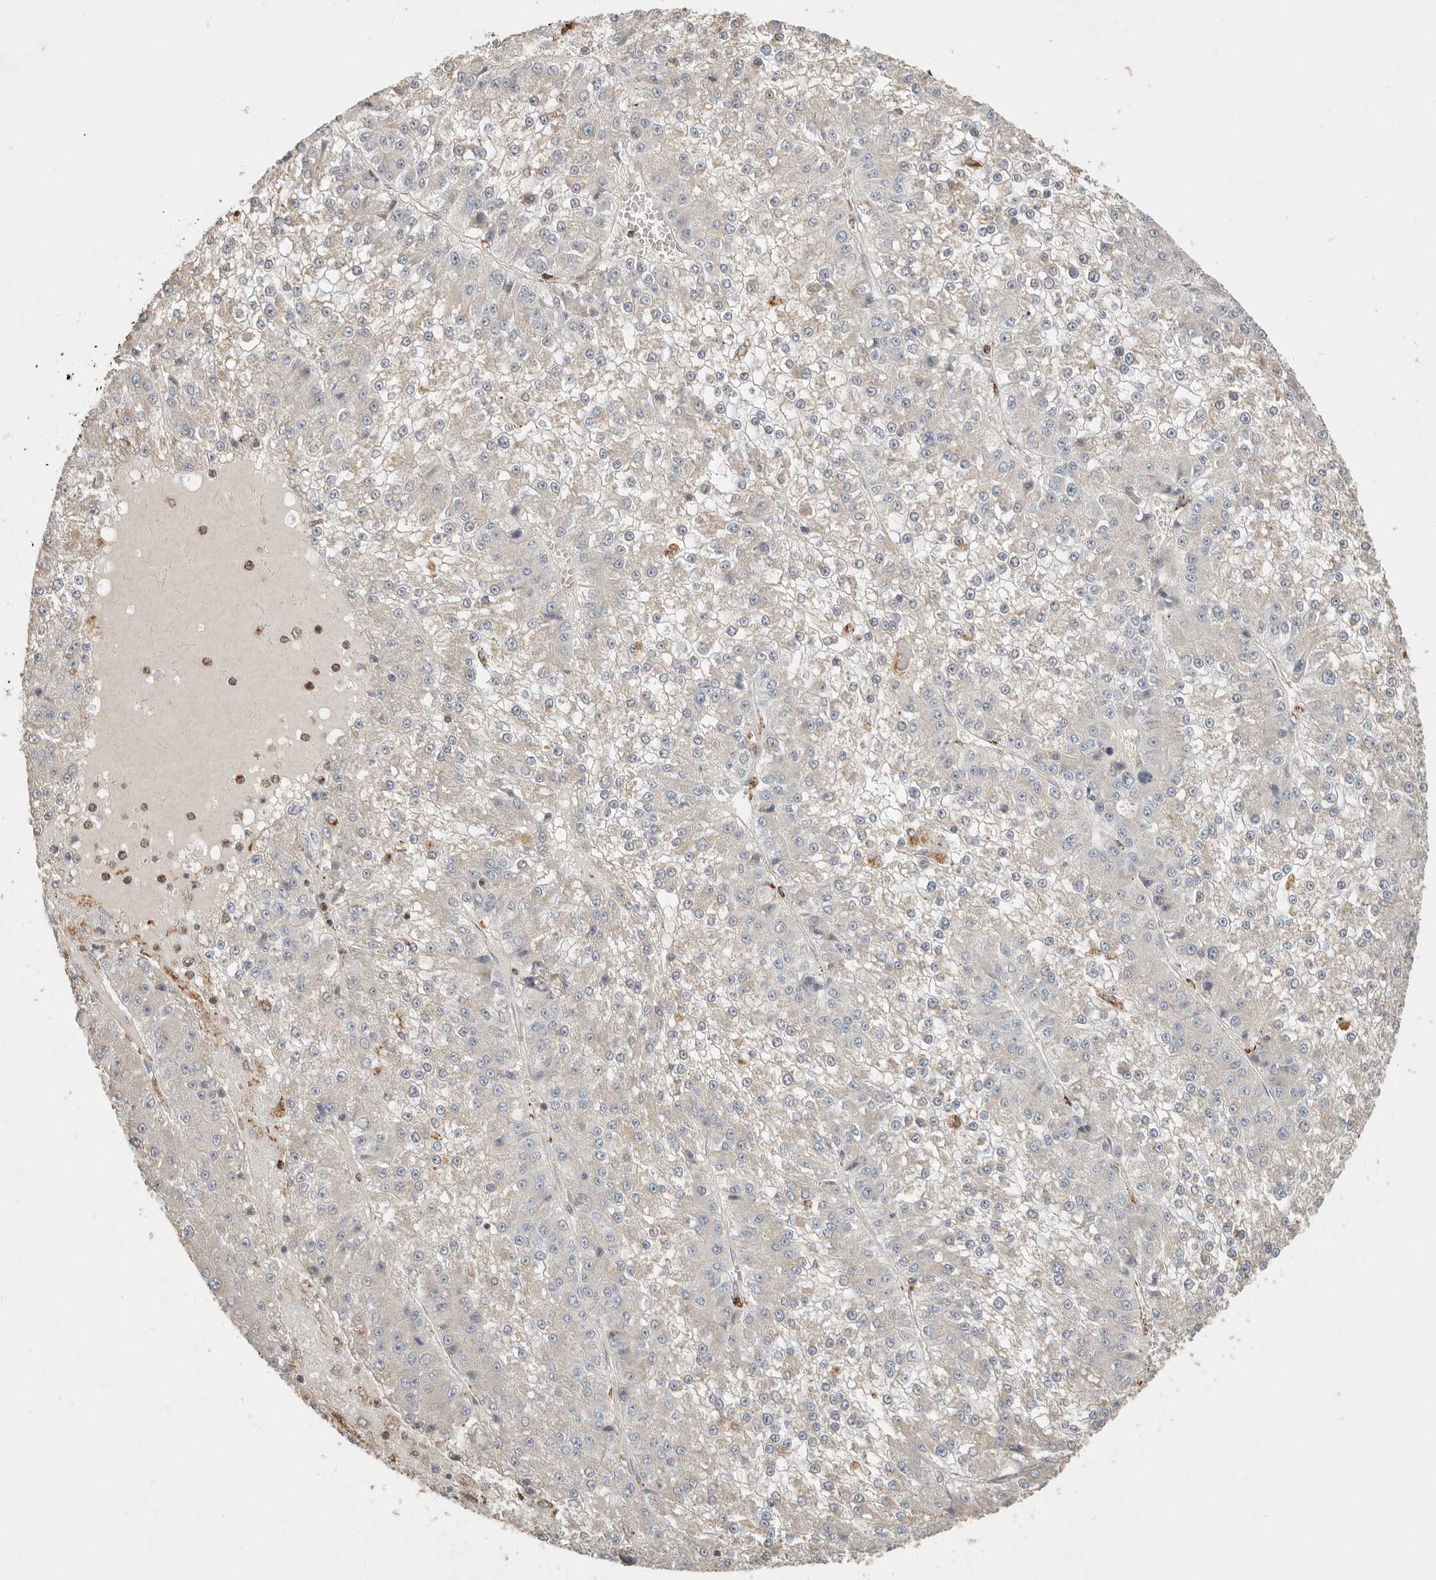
{"staining": {"intensity": "negative", "quantity": "none", "location": "none"}, "tissue": "liver cancer", "cell_type": "Tumor cells", "image_type": "cancer", "snomed": [{"axis": "morphology", "description": "Carcinoma, Hepatocellular, NOS"}, {"axis": "topography", "description": "Liver"}], "caption": "Tumor cells show no significant staining in liver cancer.", "gene": "ARHGEF10L", "patient": {"sex": "female", "age": 73}}